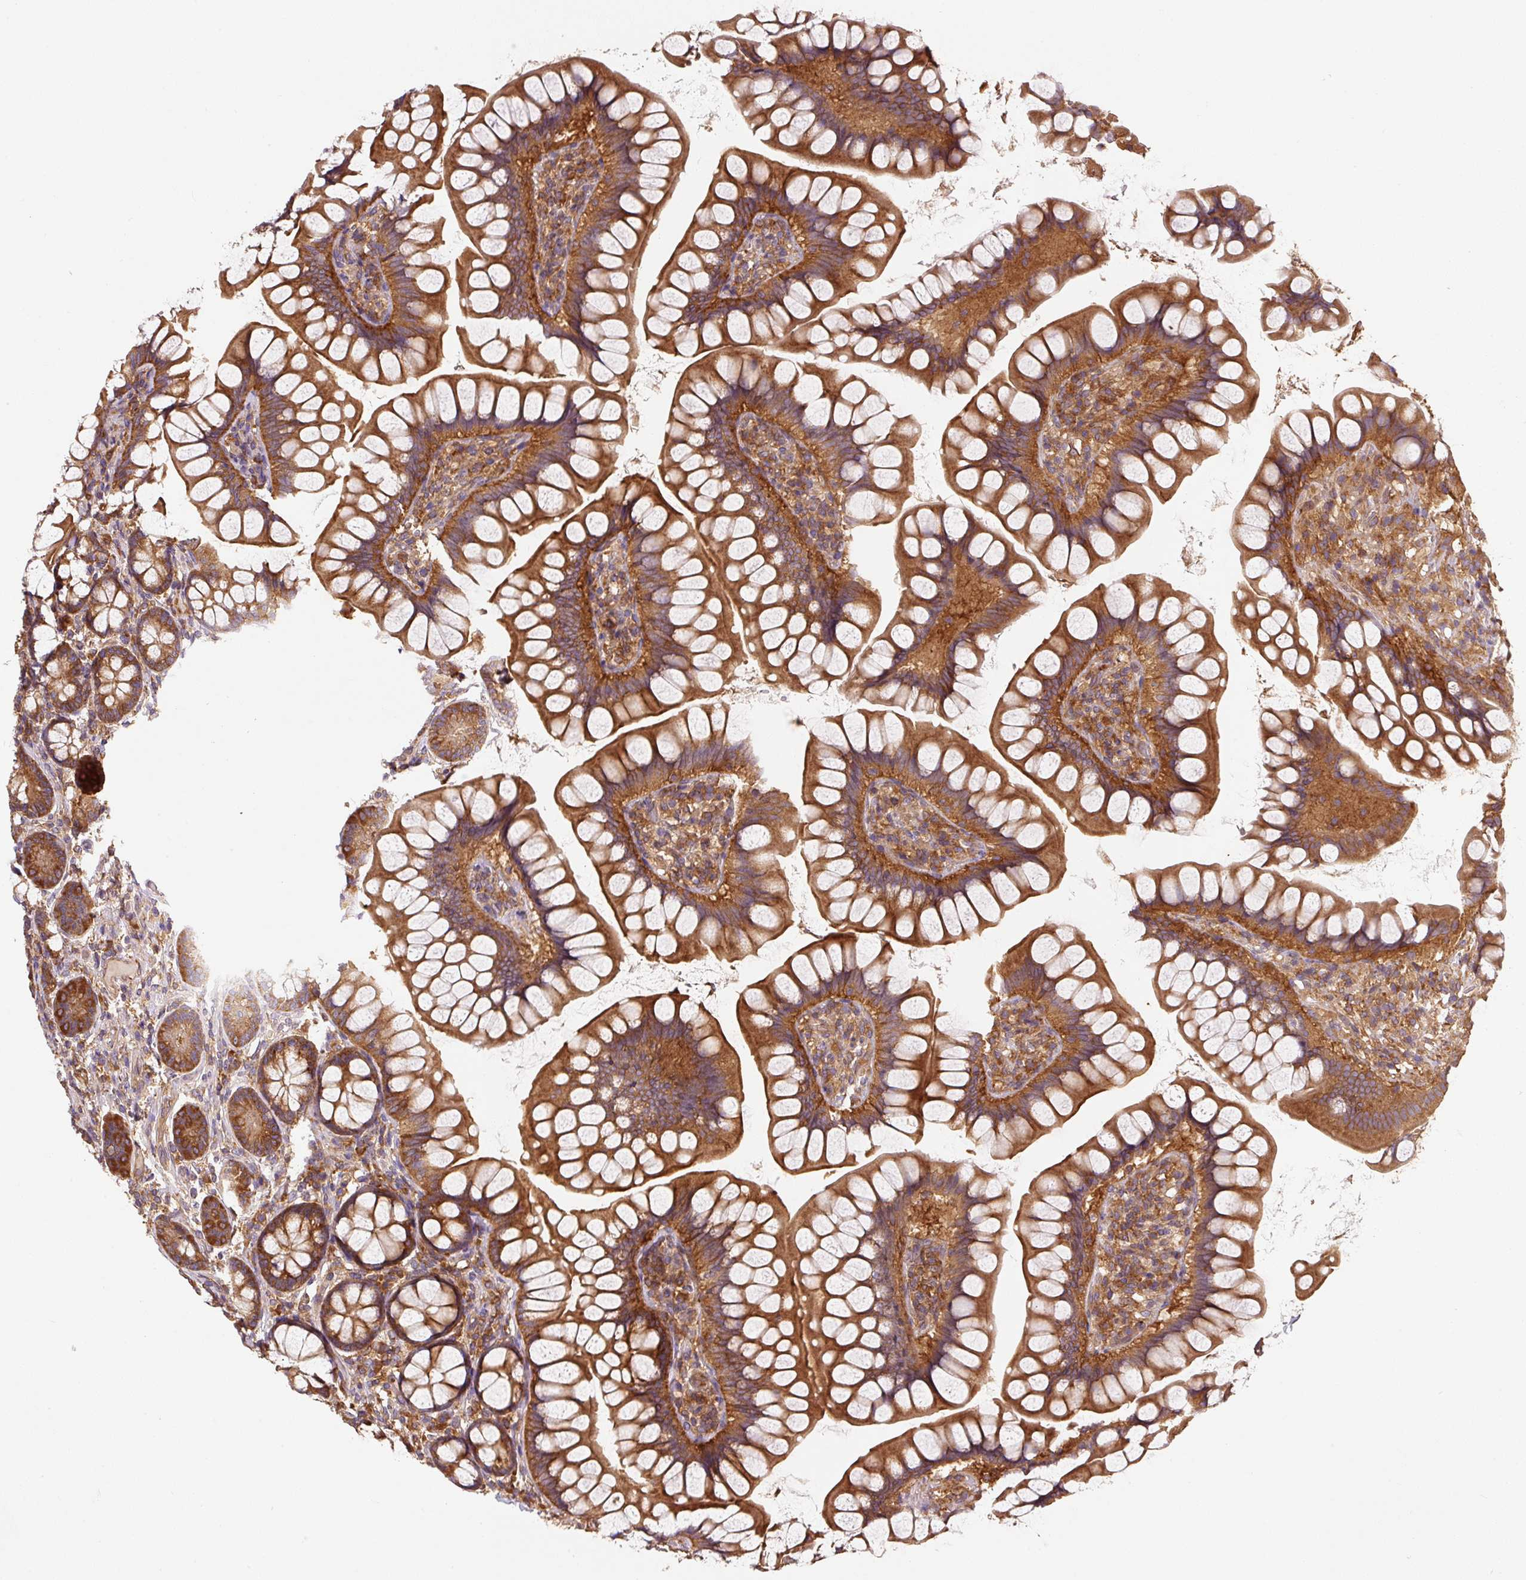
{"staining": {"intensity": "strong", "quantity": ">75%", "location": "cytoplasmic/membranous"}, "tissue": "small intestine", "cell_type": "Glandular cells", "image_type": "normal", "snomed": [{"axis": "morphology", "description": "Normal tissue, NOS"}, {"axis": "topography", "description": "Small intestine"}], "caption": "A high-resolution micrograph shows immunohistochemistry (IHC) staining of unremarkable small intestine, which reveals strong cytoplasmic/membranous positivity in approximately >75% of glandular cells. (brown staining indicates protein expression, while blue staining denotes nuclei).", "gene": "EIF2S2", "patient": {"sex": "male", "age": 70}}